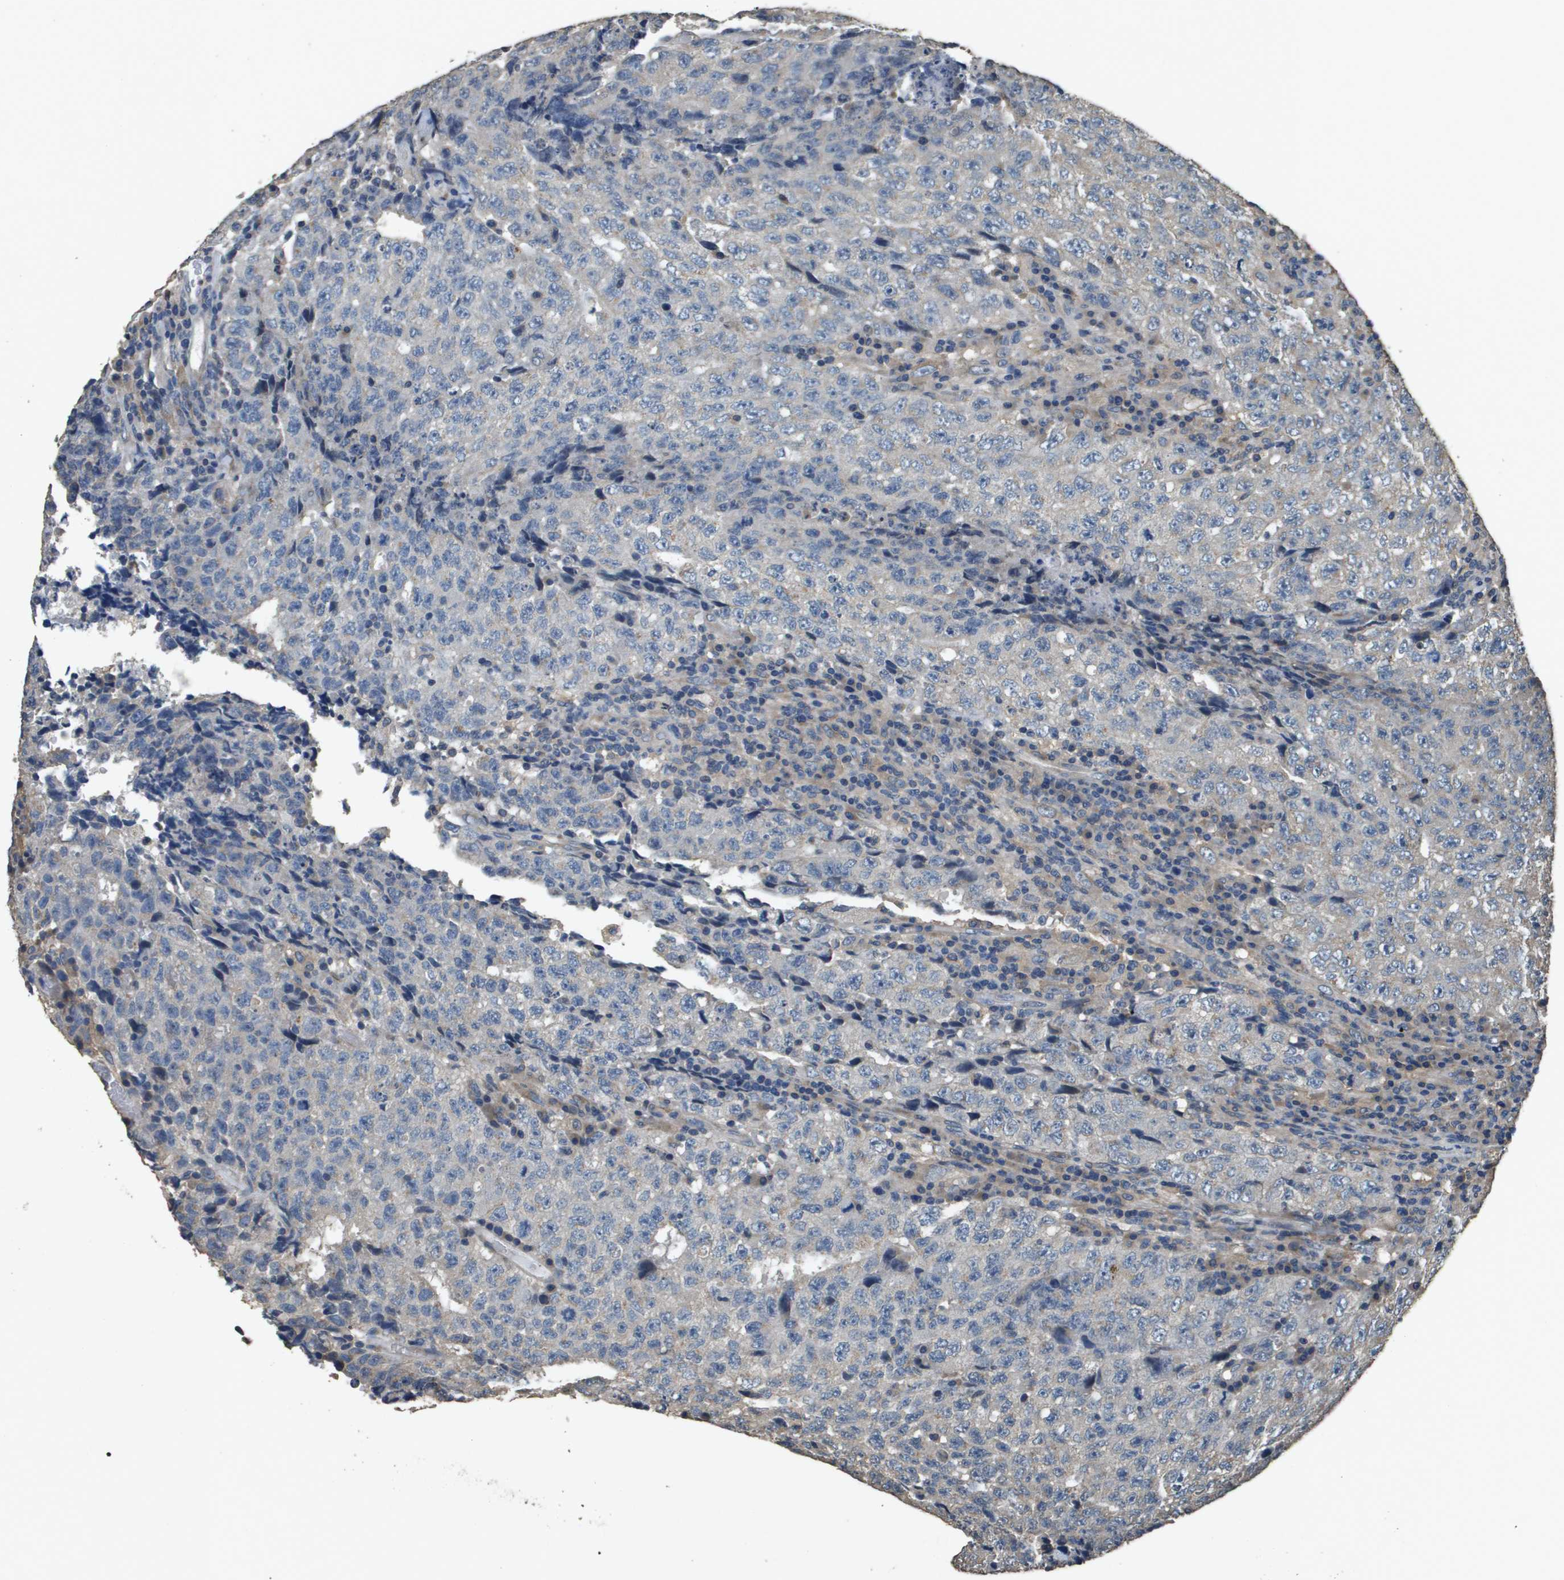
{"staining": {"intensity": "negative", "quantity": "none", "location": "none"}, "tissue": "testis cancer", "cell_type": "Tumor cells", "image_type": "cancer", "snomed": [{"axis": "morphology", "description": "Necrosis, NOS"}, {"axis": "morphology", "description": "Carcinoma, Embryonal, NOS"}, {"axis": "topography", "description": "Testis"}], "caption": "This is a micrograph of immunohistochemistry (IHC) staining of testis cancer (embryonal carcinoma), which shows no expression in tumor cells.", "gene": "RAB6B", "patient": {"sex": "male", "age": 19}}